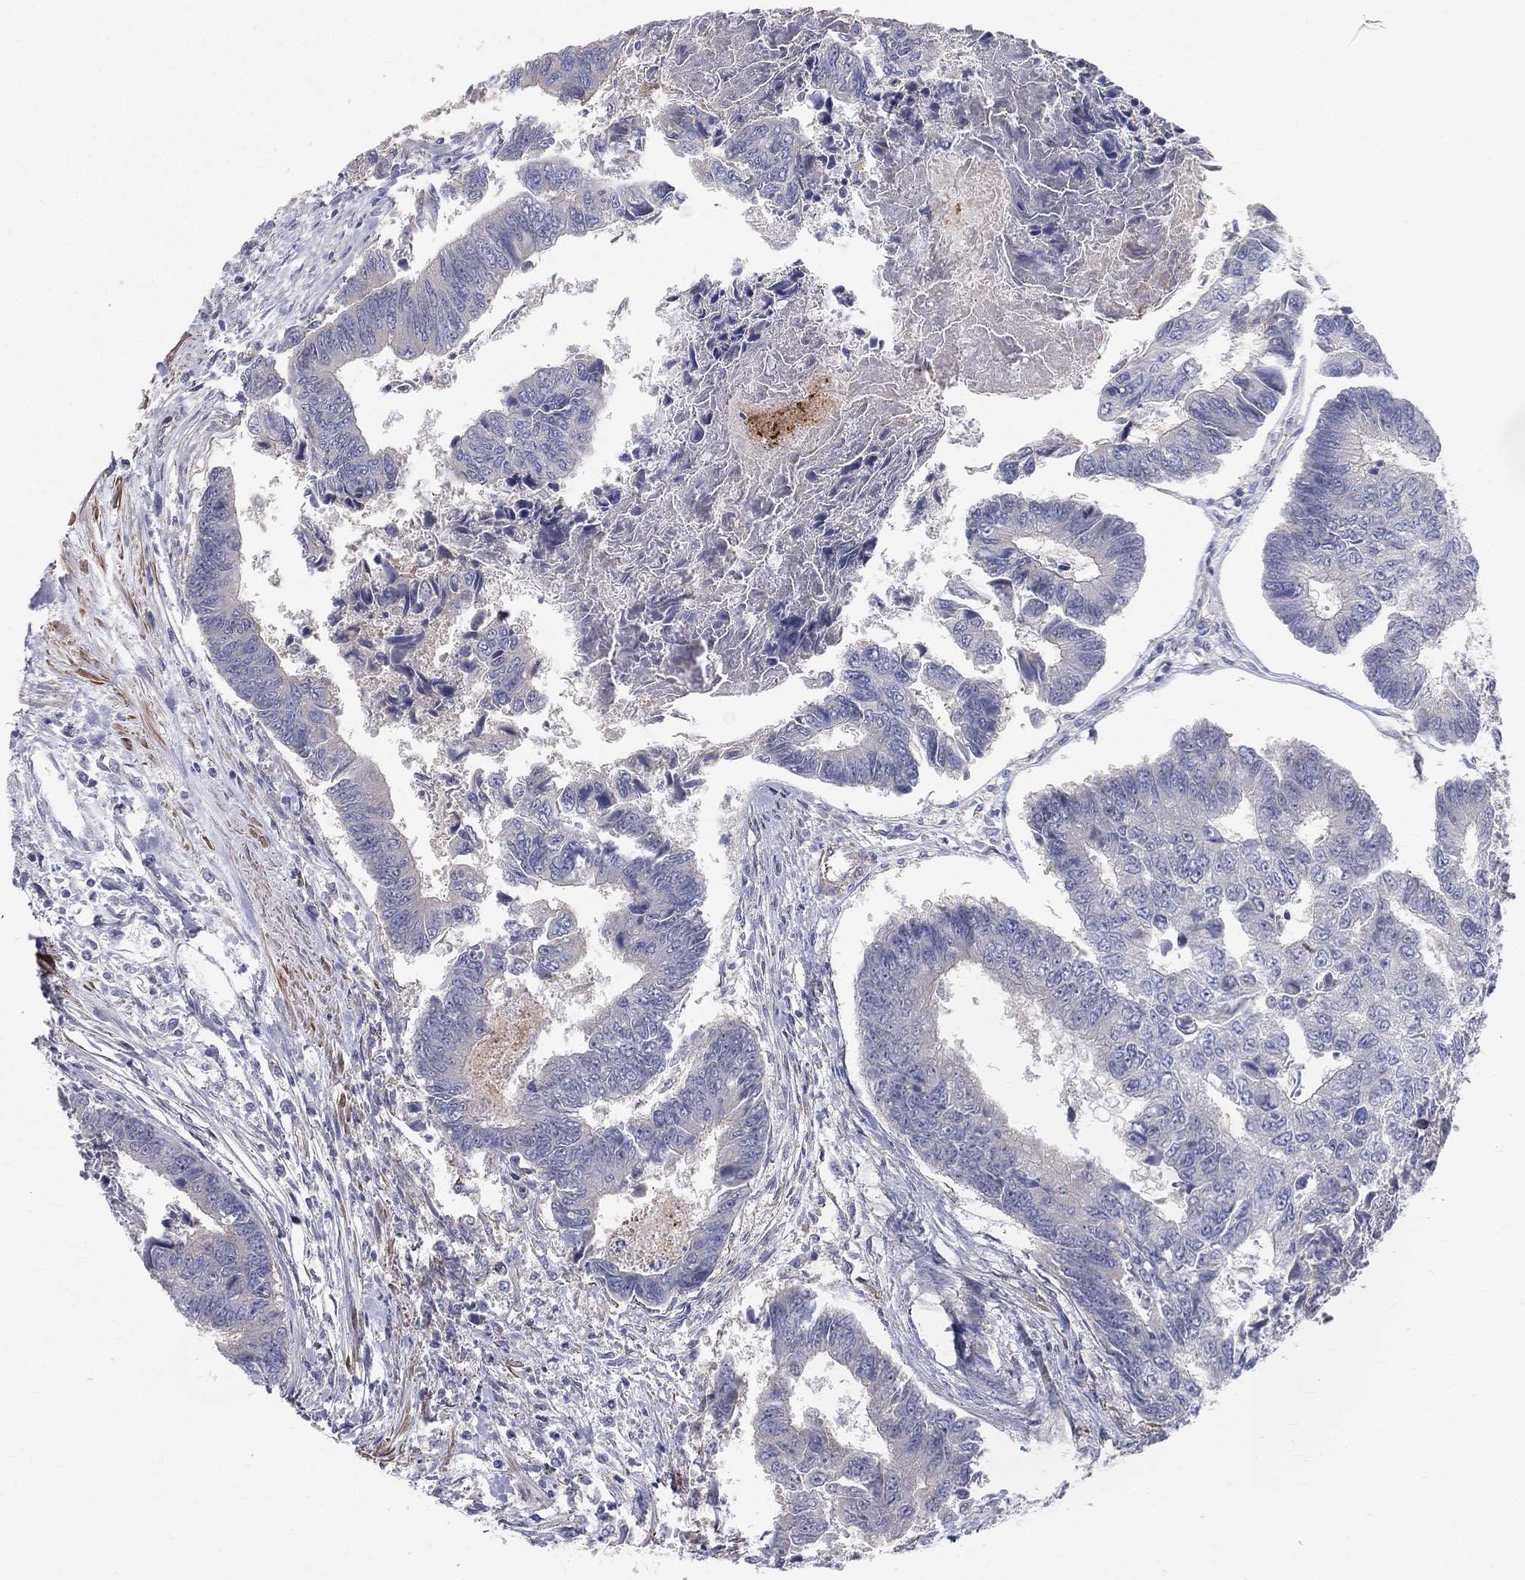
{"staining": {"intensity": "negative", "quantity": "none", "location": "none"}, "tissue": "colorectal cancer", "cell_type": "Tumor cells", "image_type": "cancer", "snomed": [{"axis": "morphology", "description": "Adenocarcinoma, NOS"}, {"axis": "topography", "description": "Colon"}], "caption": "Adenocarcinoma (colorectal) was stained to show a protein in brown. There is no significant positivity in tumor cells.", "gene": "POMZP3", "patient": {"sex": "female", "age": 65}}